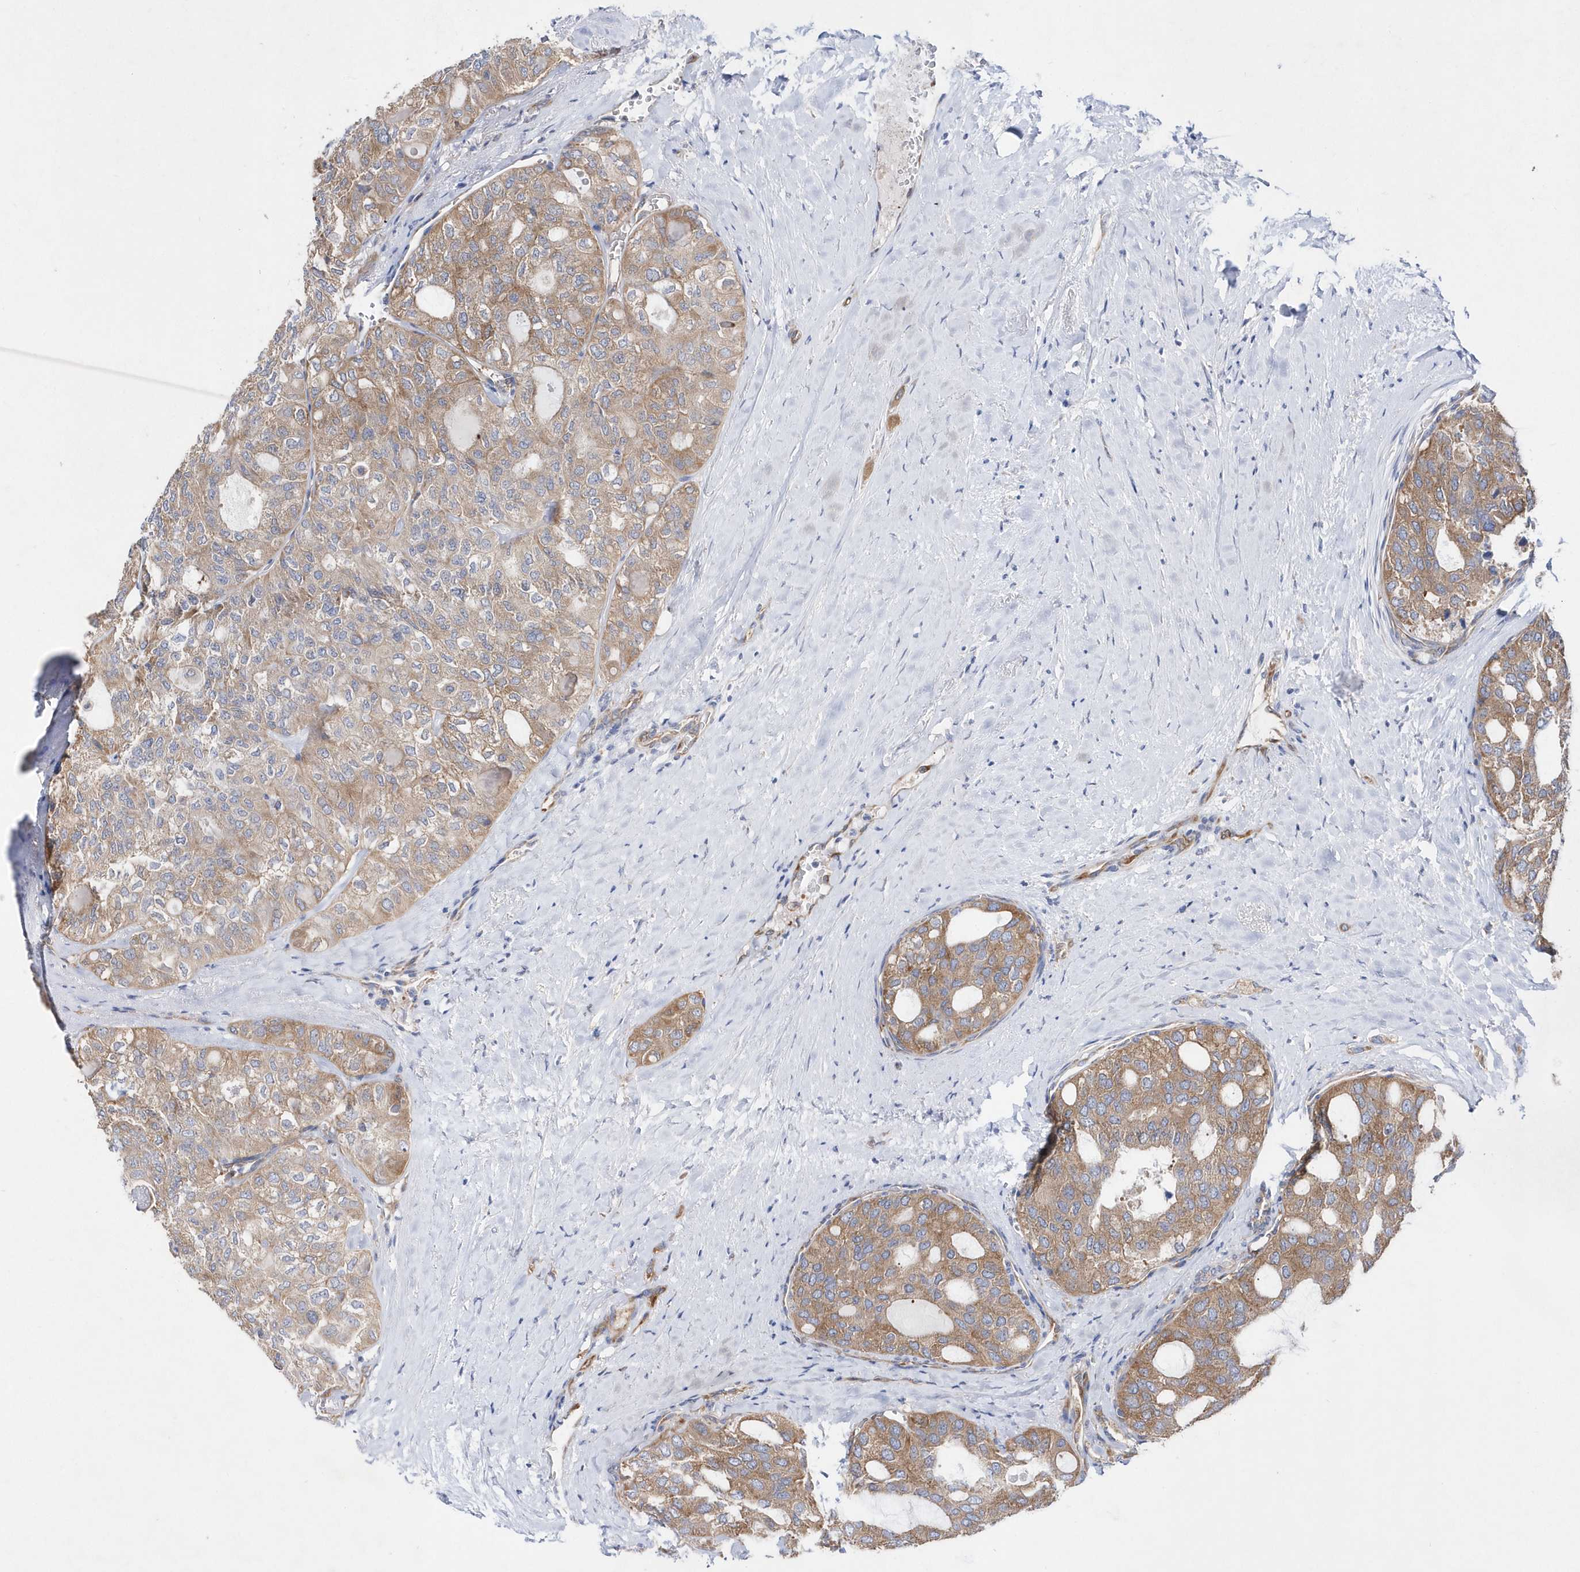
{"staining": {"intensity": "moderate", "quantity": ">75%", "location": "cytoplasmic/membranous"}, "tissue": "thyroid cancer", "cell_type": "Tumor cells", "image_type": "cancer", "snomed": [{"axis": "morphology", "description": "Follicular adenoma carcinoma, NOS"}, {"axis": "topography", "description": "Thyroid gland"}], "caption": "The histopathology image demonstrates staining of thyroid cancer (follicular adenoma carcinoma), revealing moderate cytoplasmic/membranous protein positivity (brown color) within tumor cells. Using DAB (brown) and hematoxylin (blue) stains, captured at high magnification using brightfield microscopy.", "gene": "JKAMP", "patient": {"sex": "male", "age": 75}}